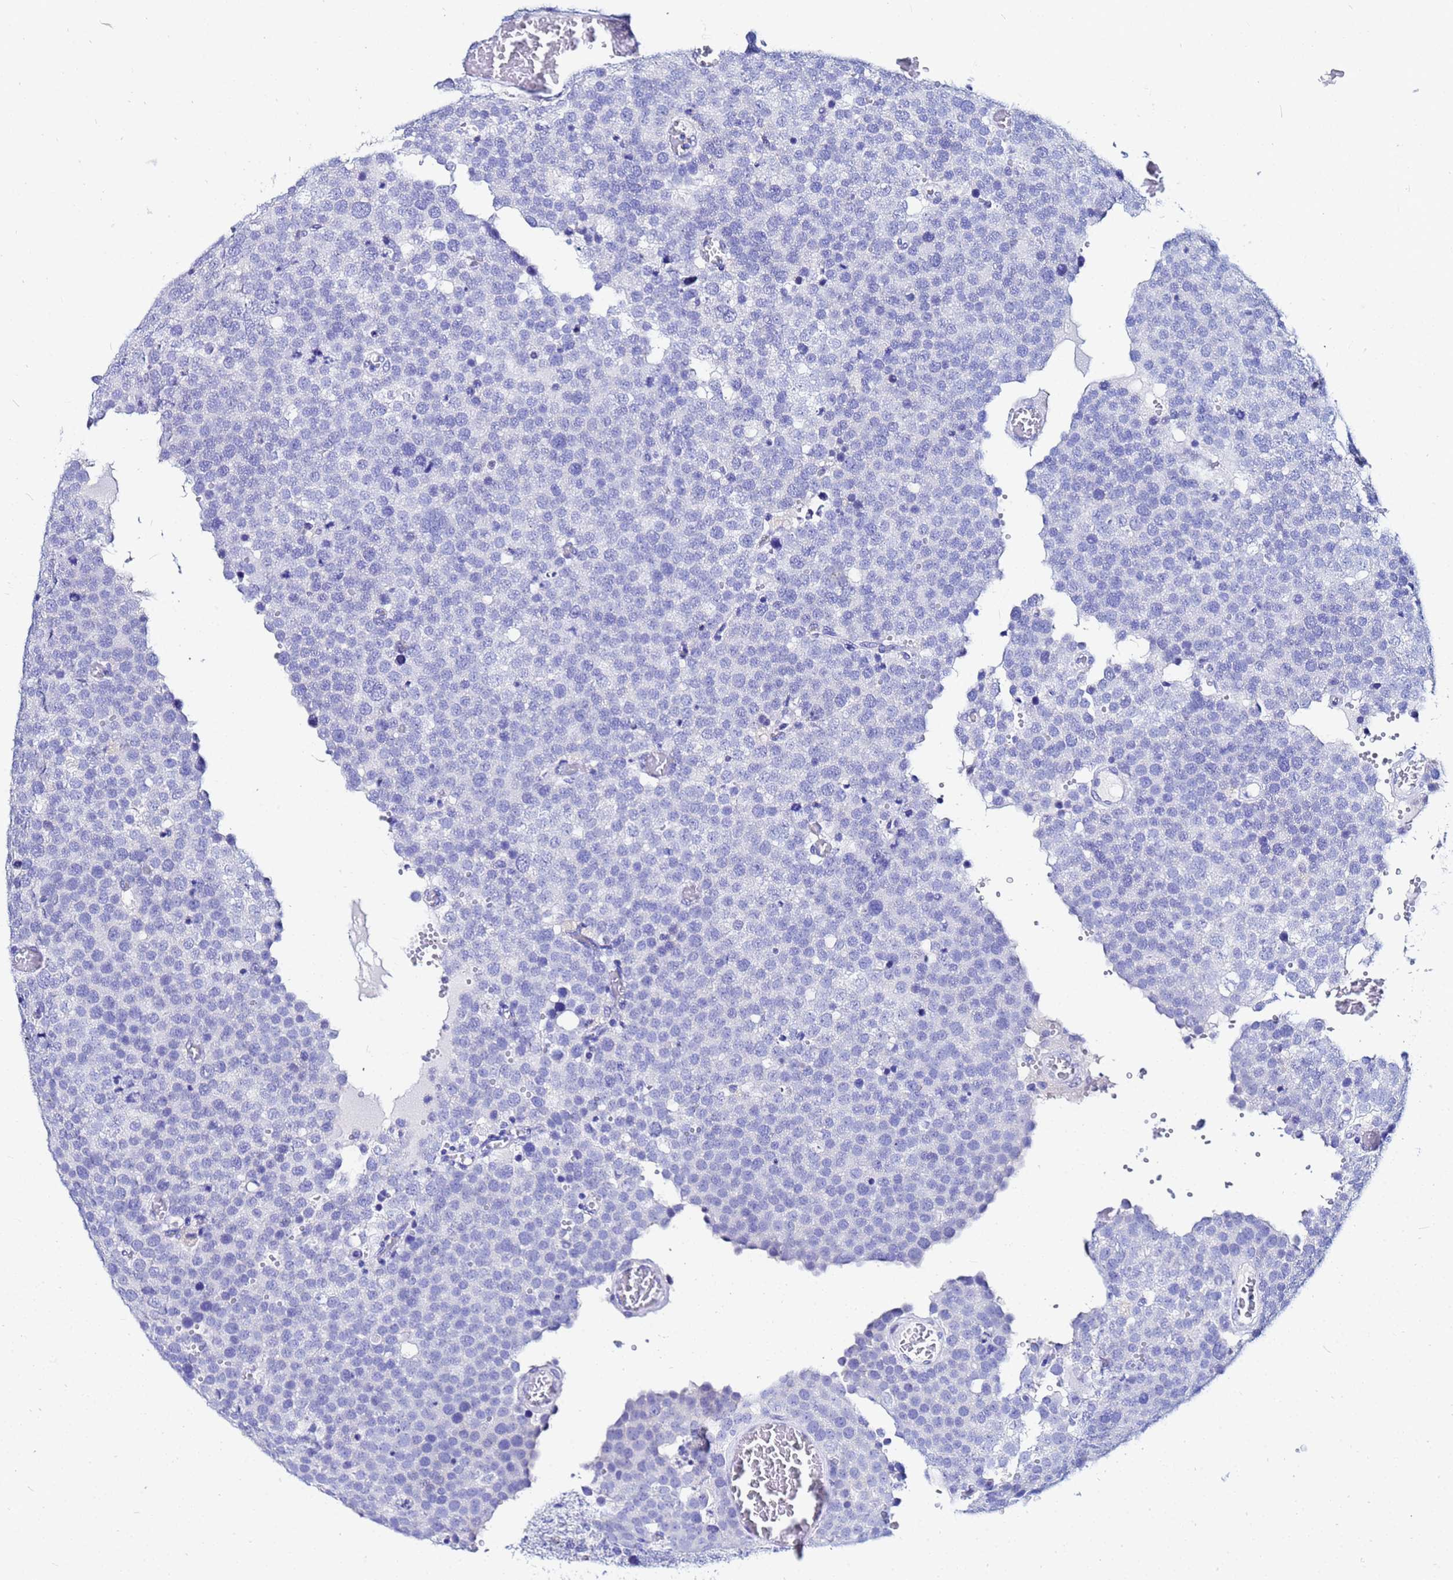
{"staining": {"intensity": "negative", "quantity": "none", "location": "none"}, "tissue": "testis cancer", "cell_type": "Tumor cells", "image_type": "cancer", "snomed": [{"axis": "morphology", "description": "Normal tissue, NOS"}, {"axis": "morphology", "description": "Seminoma, NOS"}, {"axis": "topography", "description": "Testis"}], "caption": "This image is of seminoma (testis) stained with immunohistochemistry to label a protein in brown with the nuclei are counter-stained blue. There is no positivity in tumor cells.", "gene": "PPP1R14C", "patient": {"sex": "male", "age": 71}}